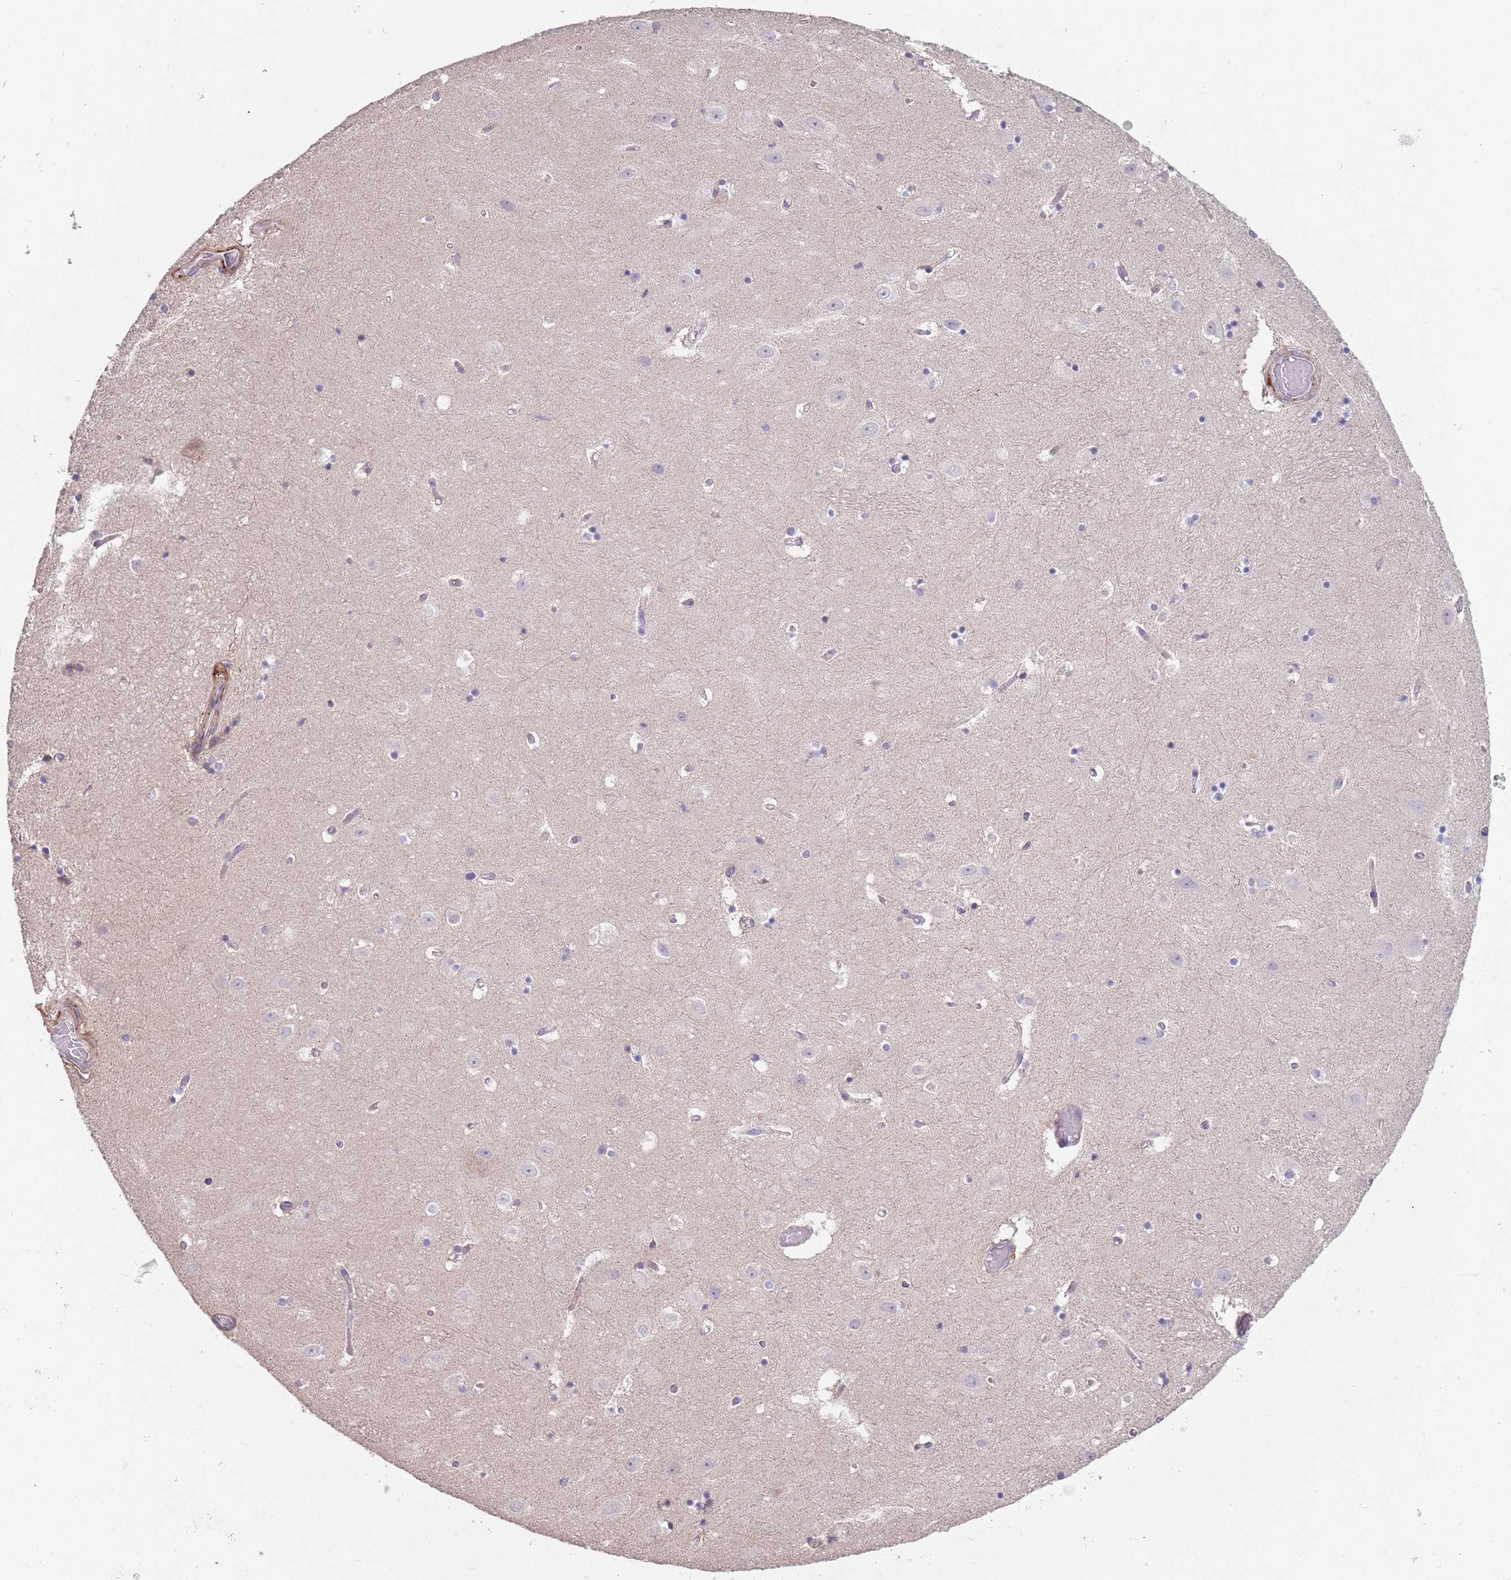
{"staining": {"intensity": "negative", "quantity": "none", "location": "none"}, "tissue": "hippocampus", "cell_type": "Glial cells", "image_type": "normal", "snomed": [{"axis": "morphology", "description": "Normal tissue, NOS"}, {"axis": "topography", "description": "Hippocampus"}], "caption": "Immunohistochemical staining of normal hippocampus demonstrates no significant expression in glial cells.", "gene": "MEI1", "patient": {"sex": "female", "age": 52}}